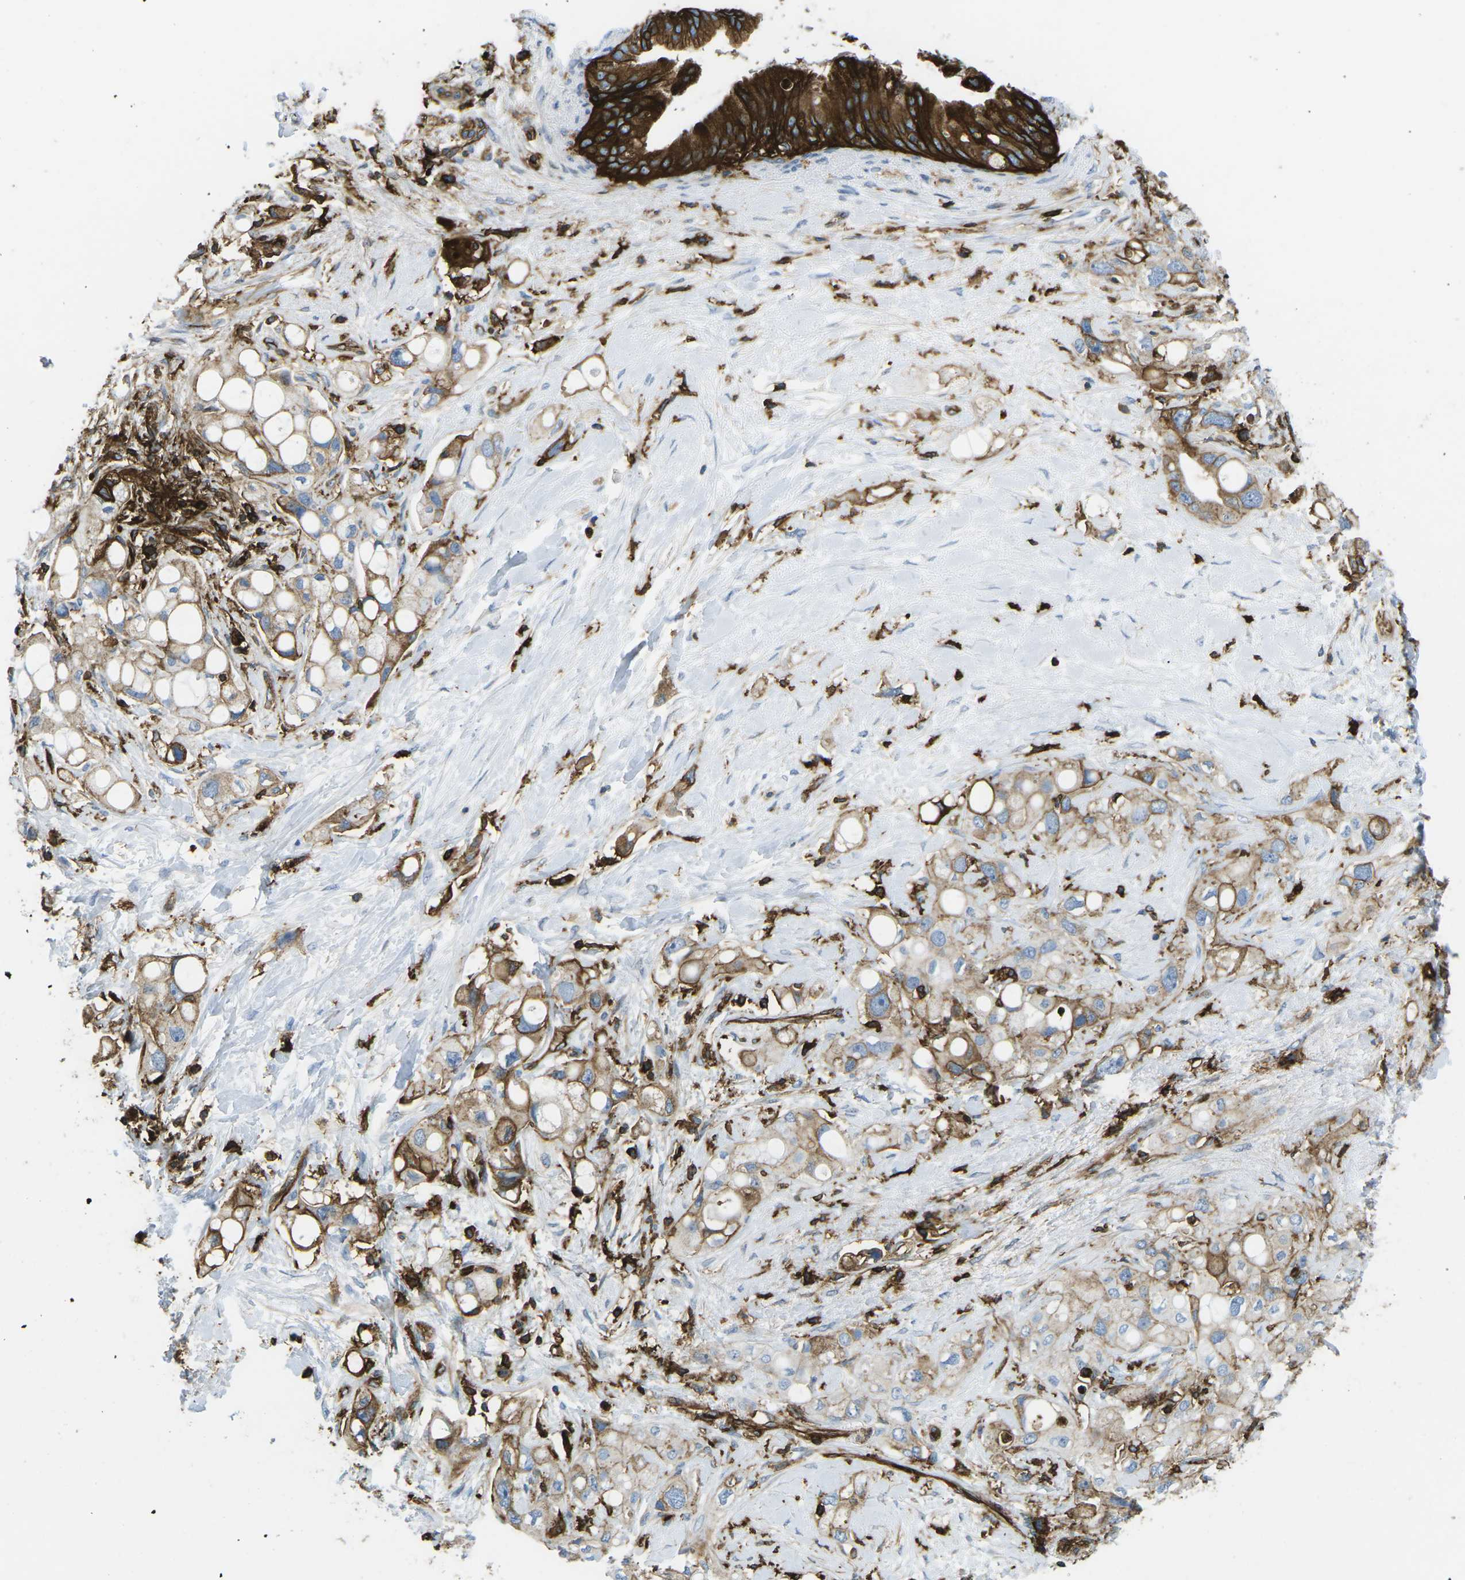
{"staining": {"intensity": "moderate", "quantity": ">75%", "location": "cytoplasmic/membranous"}, "tissue": "pancreatic cancer", "cell_type": "Tumor cells", "image_type": "cancer", "snomed": [{"axis": "morphology", "description": "Adenocarcinoma, NOS"}, {"axis": "topography", "description": "Pancreas"}], "caption": "This photomicrograph displays immunohistochemistry staining of human adenocarcinoma (pancreatic), with medium moderate cytoplasmic/membranous staining in about >75% of tumor cells.", "gene": "HLA-B", "patient": {"sex": "female", "age": 56}}